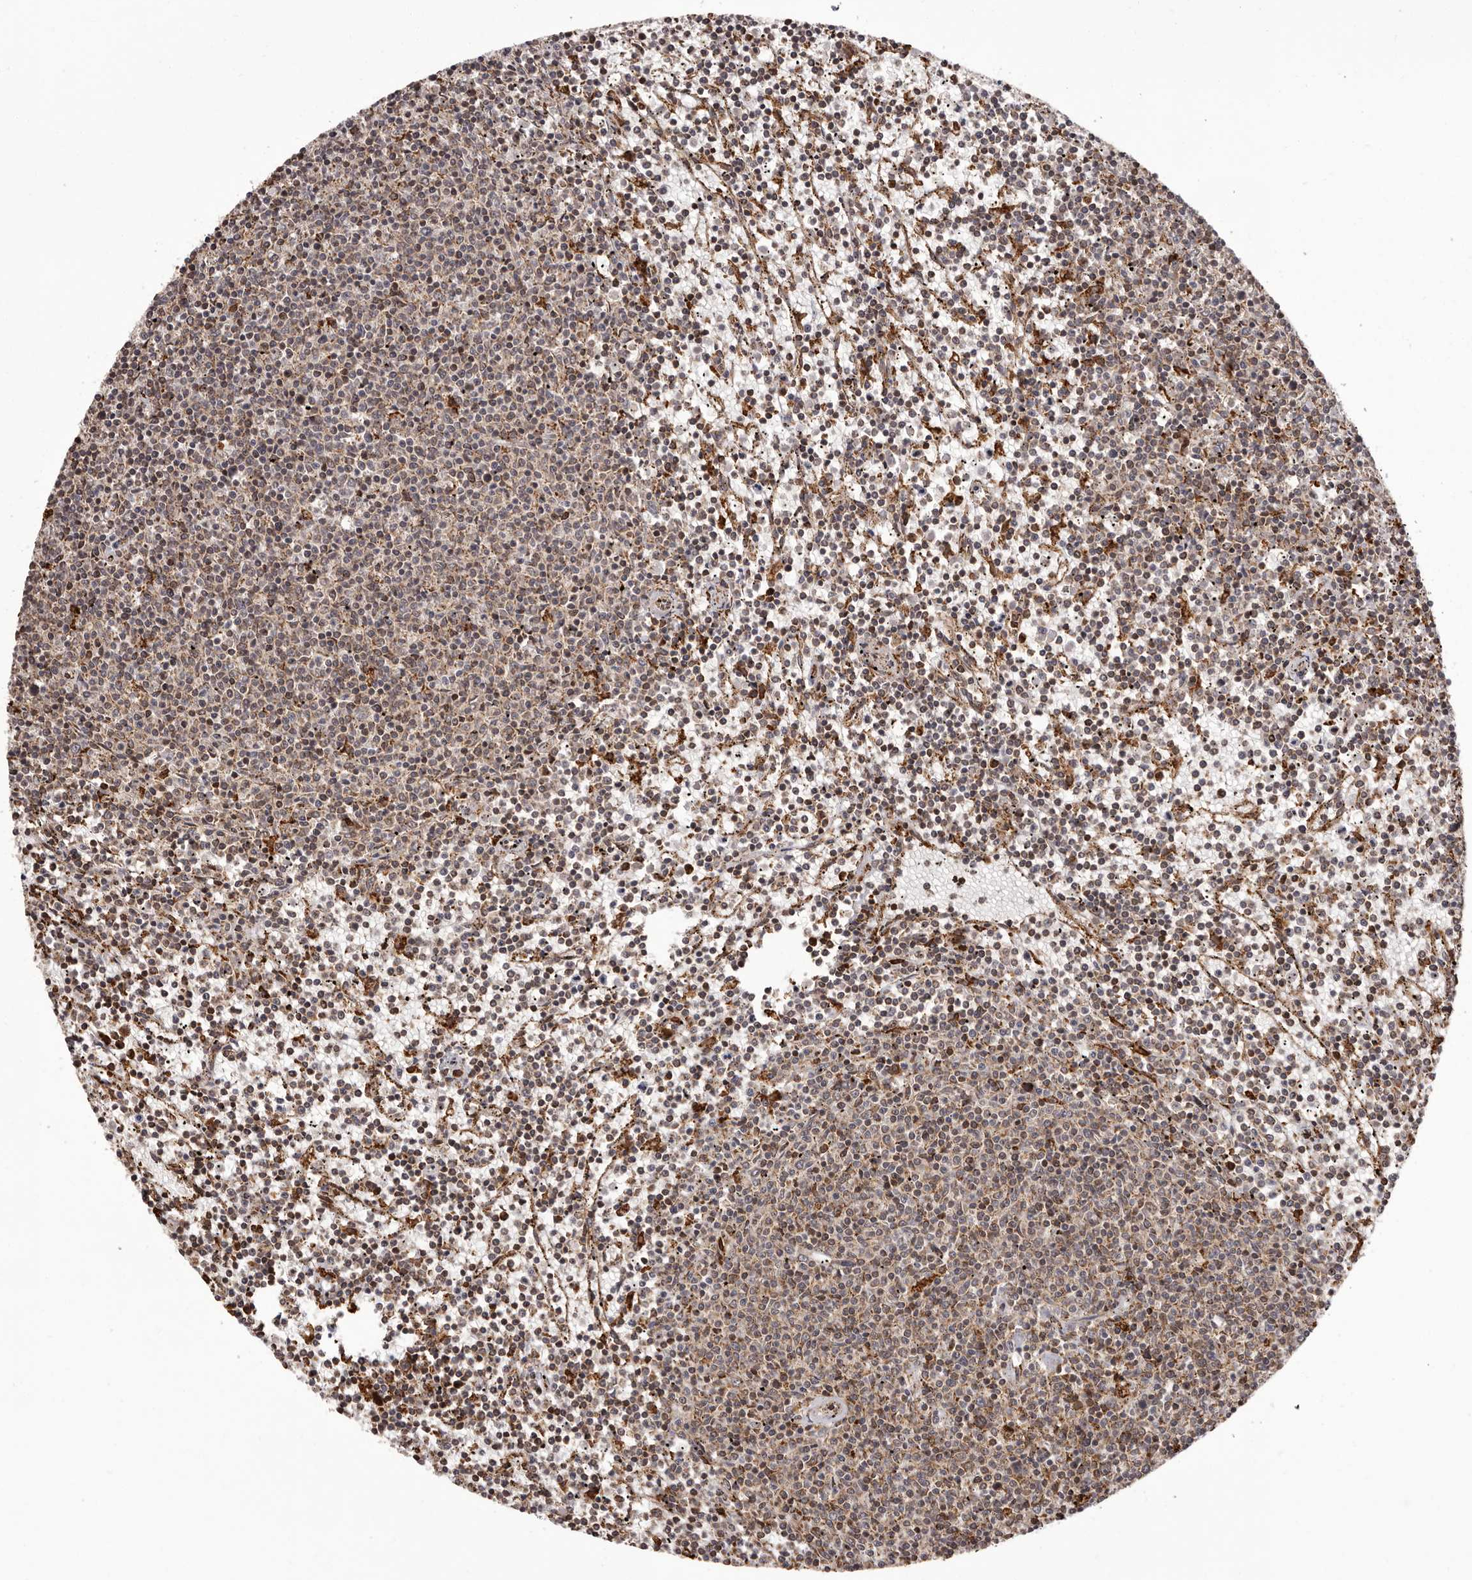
{"staining": {"intensity": "weak", "quantity": "25%-75%", "location": "cytoplasmic/membranous"}, "tissue": "lymphoma", "cell_type": "Tumor cells", "image_type": "cancer", "snomed": [{"axis": "morphology", "description": "Malignant lymphoma, non-Hodgkin's type, Low grade"}, {"axis": "topography", "description": "Spleen"}], "caption": "Lymphoma was stained to show a protein in brown. There is low levels of weak cytoplasmic/membranous positivity in about 25%-75% of tumor cells. Using DAB (brown) and hematoxylin (blue) stains, captured at high magnification using brightfield microscopy.", "gene": "IL32", "patient": {"sex": "female", "age": 50}}